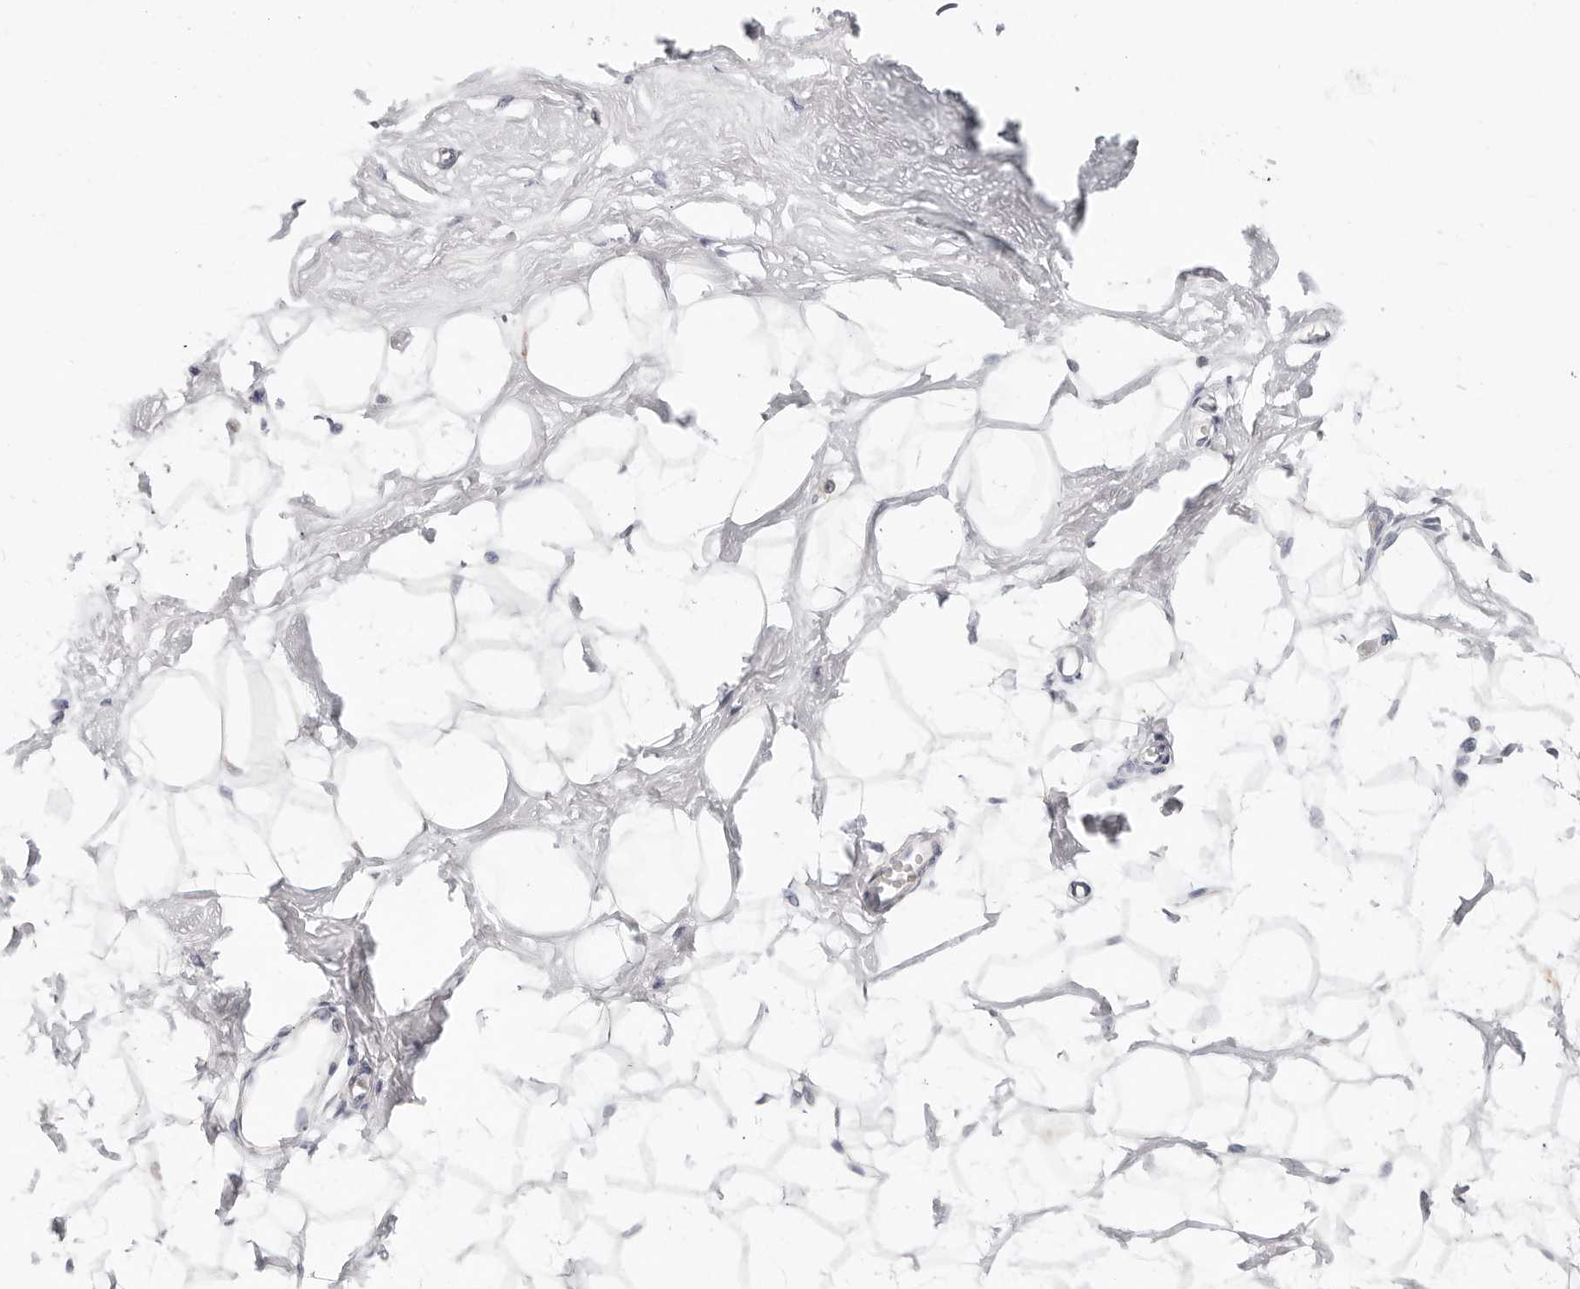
{"staining": {"intensity": "negative", "quantity": "none", "location": "none"}, "tissue": "breast", "cell_type": "Adipocytes", "image_type": "normal", "snomed": [{"axis": "morphology", "description": "Normal tissue, NOS"}, {"axis": "topography", "description": "Breast"}], "caption": "High magnification brightfield microscopy of normal breast stained with DAB (3,3'-diaminobenzidine) (brown) and counterstained with hematoxylin (blue): adipocytes show no significant positivity. (Stains: DAB immunohistochemistry (IHC) with hematoxylin counter stain, Microscopy: brightfield microscopy at high magnification).", "gene": "TMEM63B", "patient": {"sex": "female", "age": 26}}